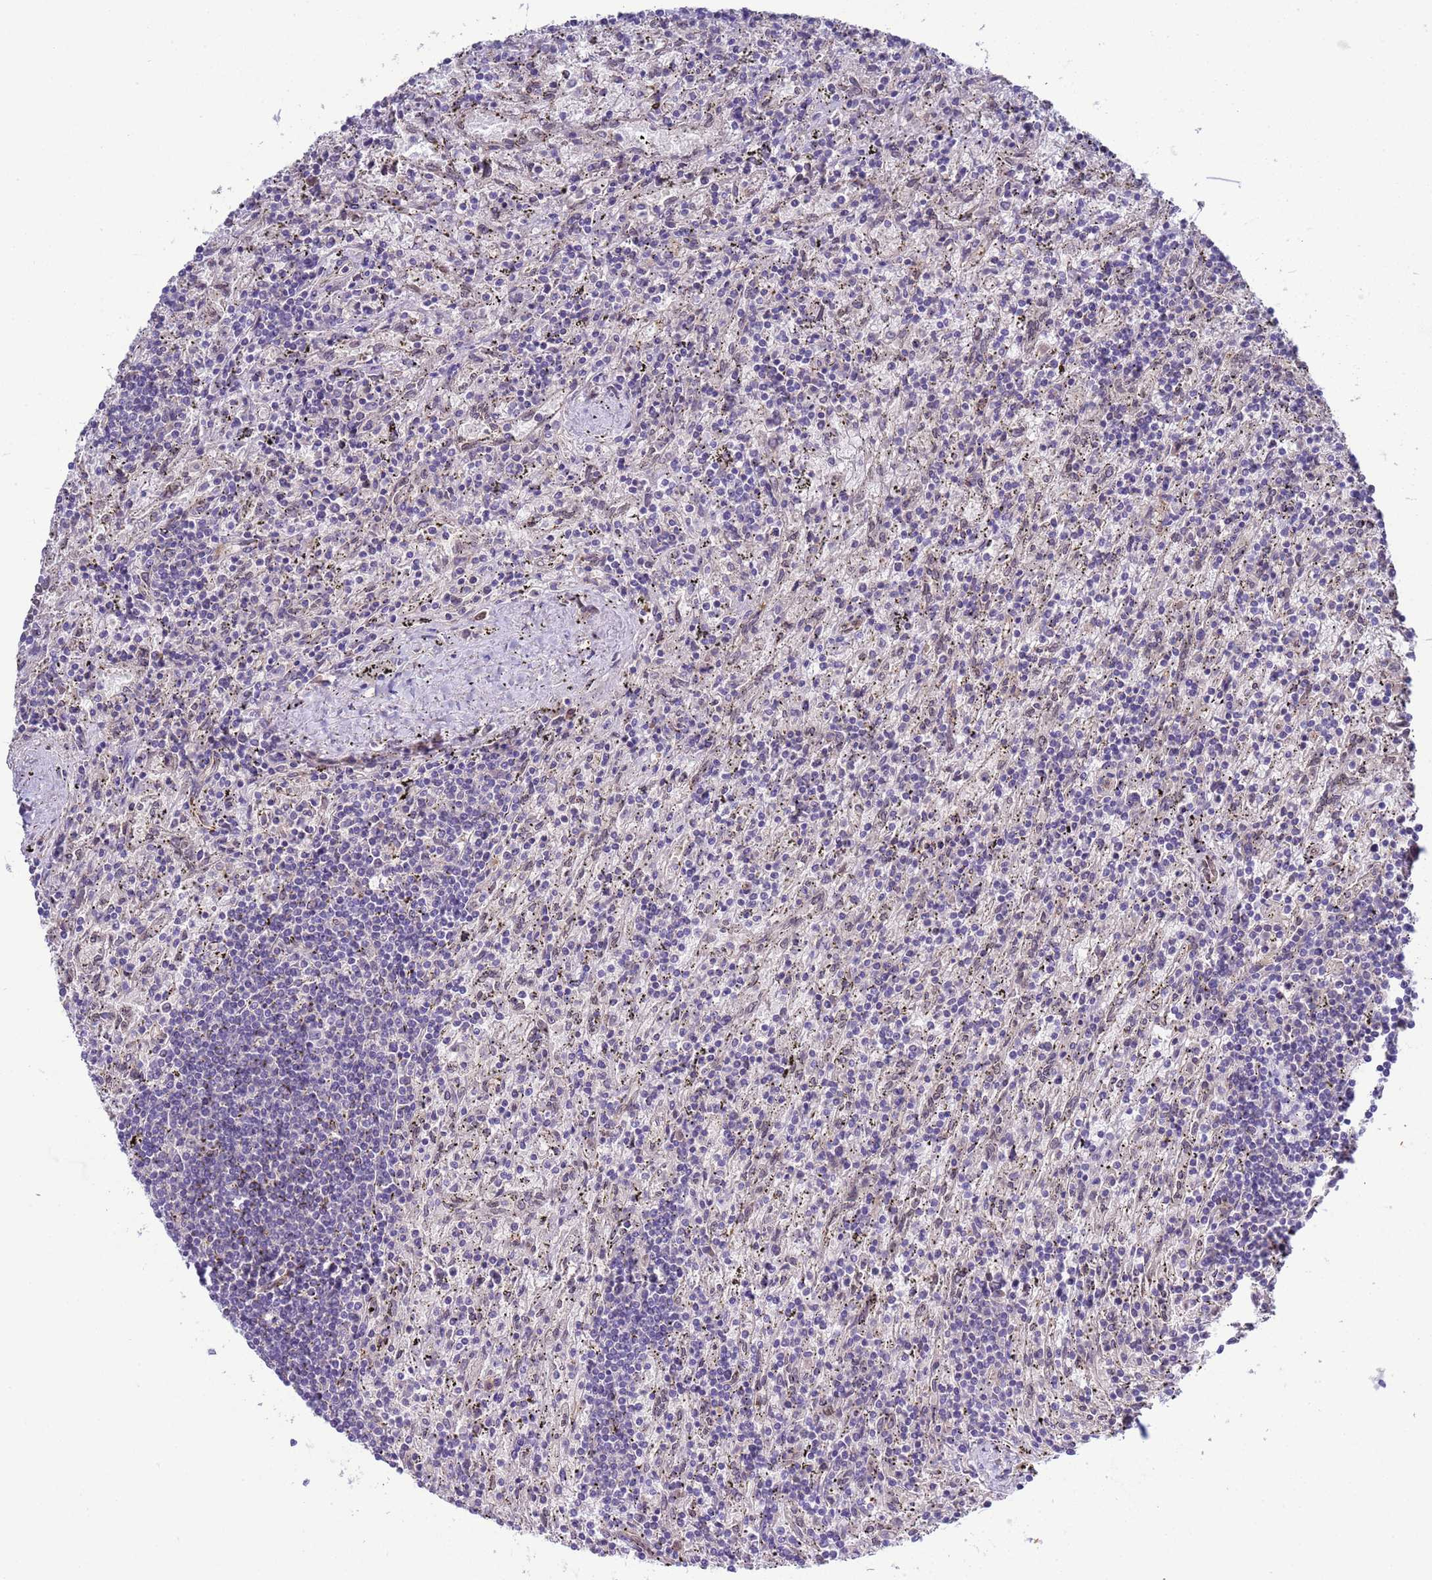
{"staining": {"intensity": "negative", "quantity": "none", "location": "none"}, "tissue": "lymphoma", "cell_type": "Tumor cells", "image_type": "cancer", "snomed": [{"axis": "morphology", "description": "Malignant lymphoma, non-Hodgkin's type, Low grade"}, {"axis": "topography", "description": "Spleen"}], "caption": "The immunohistochemistry photomicrograph has no significant staining in tumor cells of lymphoma tissue.", "gene": "TRMT10A", "patient": {"sex": "male", "age": 76}}